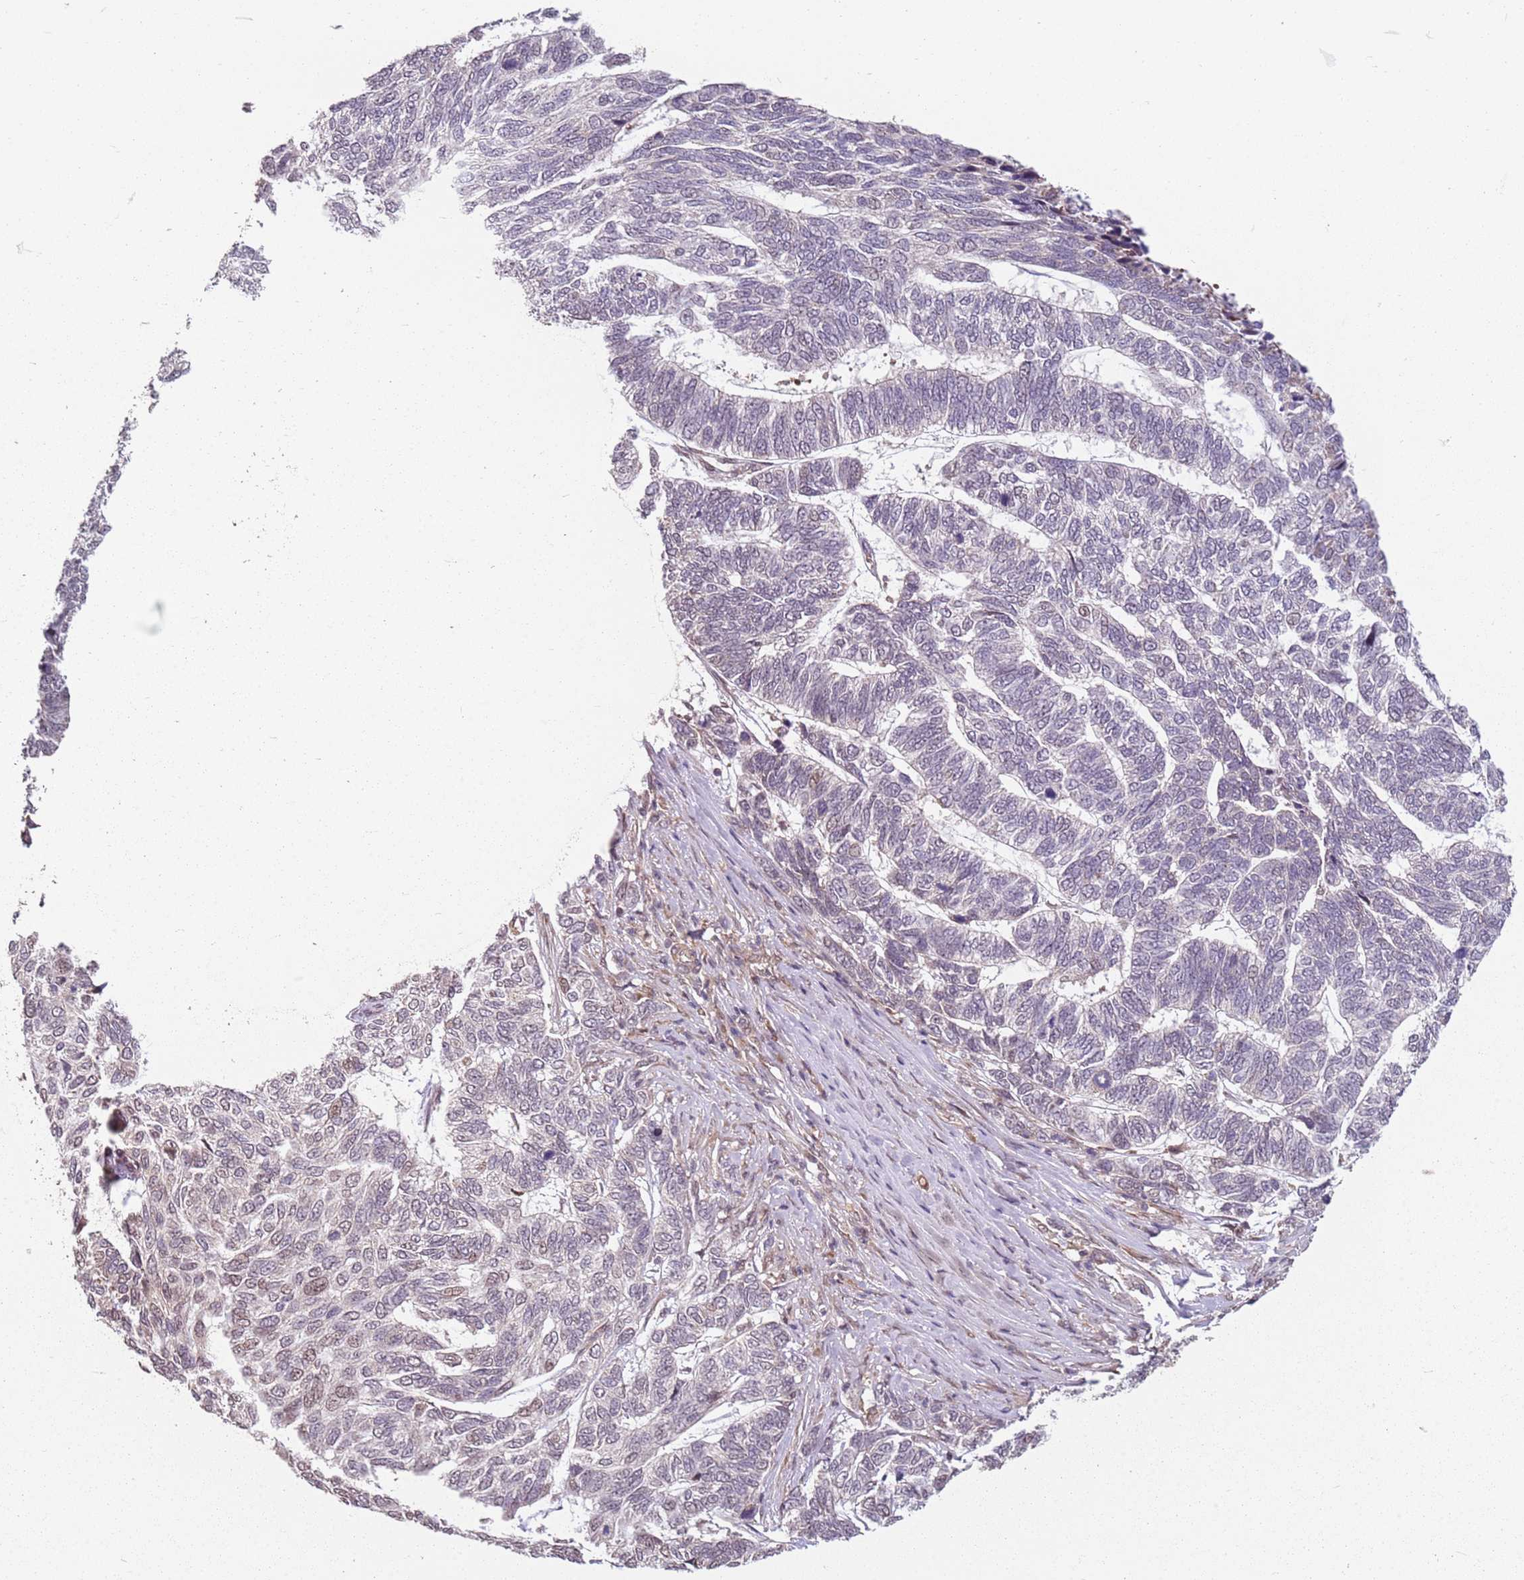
{"staining": {"intensity": "negative", "quantity": "none", "location": "none"}, "tissue": "skin cancer", "cell_type": "Tumor cells", "image_type": "cancer", "snomed": [{"axis": "morphology", "description": "Basal cell carcinoma"}, {"axis": "topography", "description": "Skin"}], "caption": "Tumor cells are negative for protein expression in human skin cancer.", "gene": "CHURC1", "patient": {"sex": "female", "age": 65}}